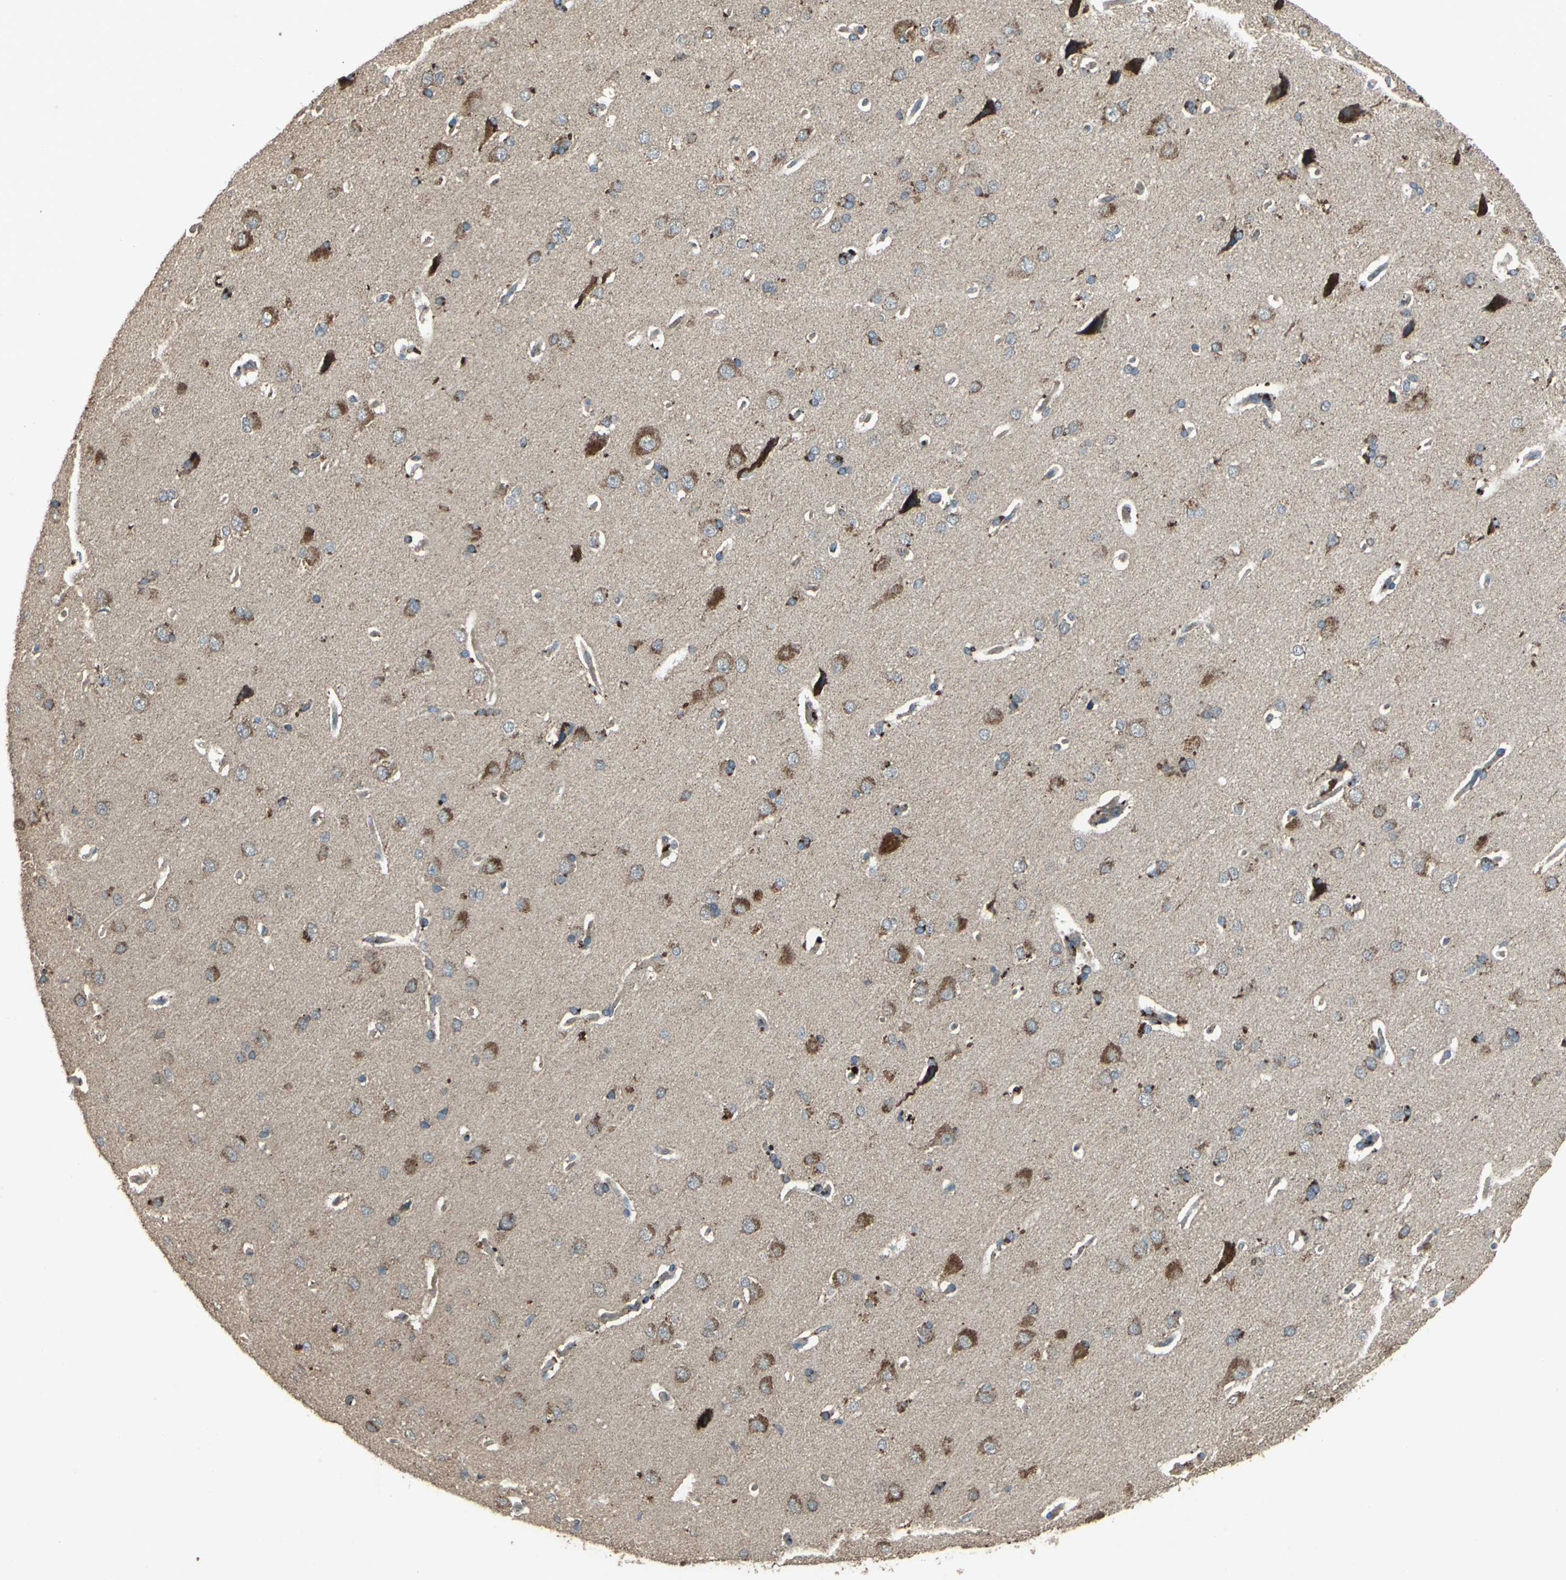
{"staining": {"intensity": "weak", "quantity": ">75%", "location": "cytoplasmic/membranous"}, "tissue": "cerebral cortex", "cell_type": "Endothelial cells", "image_type": "normal", "snomed": [{"axis": "morphology", "description": "Normal tissue, NOS"}, {"axis": "topography", "description": "Cerebral cortex"}], "caption": "Protein staining exhibits weak cytoplasmic/membranous expression in approximately >75% of endothelial cells in unremarkable cerebral cortex. (Brightfield microscopy of DAB IHC at high magnification).", "gene": "POLRMT", "patient": {"sex": "male", "age": 62}}